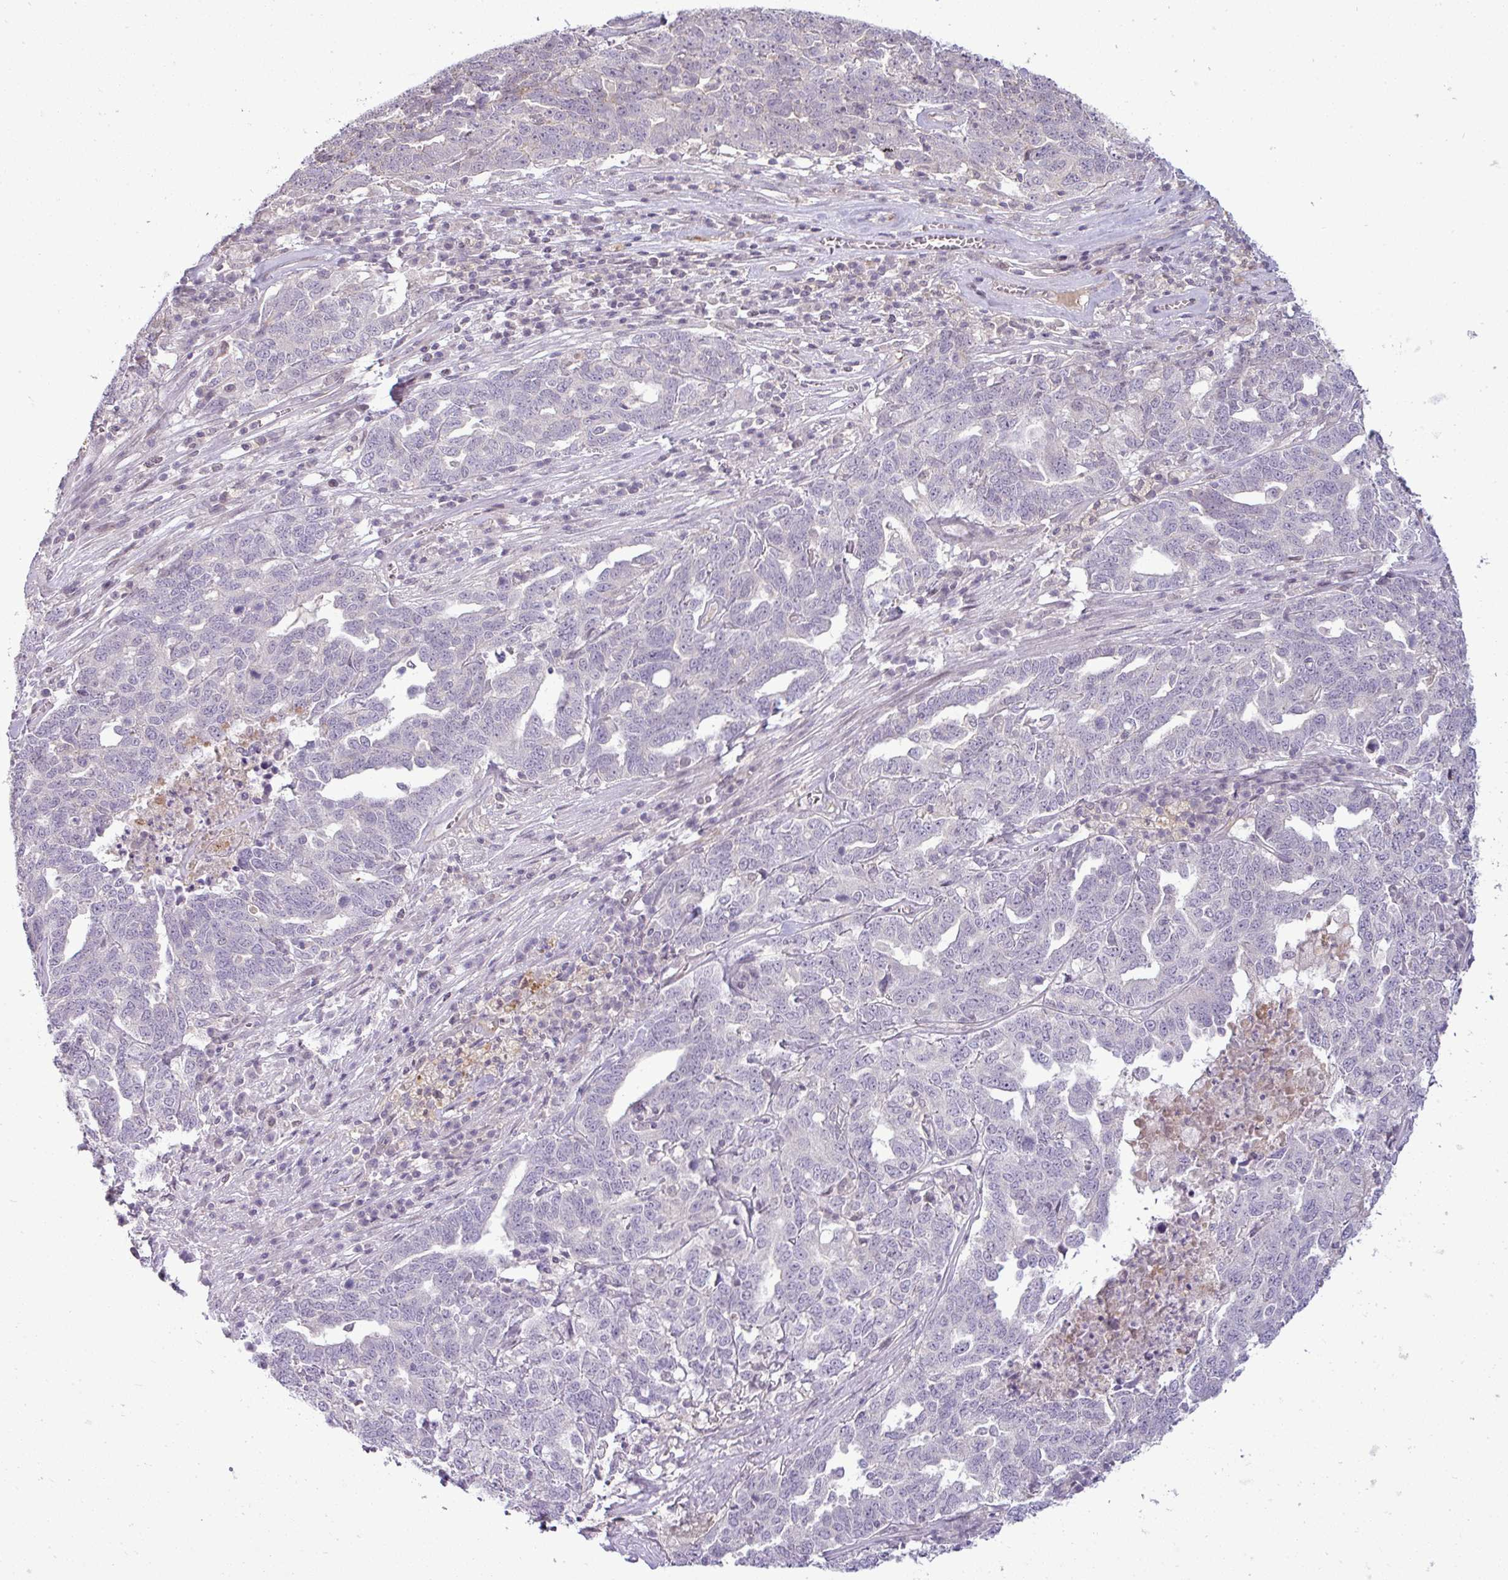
{"staining": {"intensity": "negative", "quantity": "none", "location": "none"}, "tissue": "ovarian cancer", "cell_type": "Tumor cells", "image_type": "cancer", "snomed": [{"axis": "morphology", "description": "Carcinoma, endometroid"}, {"axis": "topography", "description": "Ovary"}], "caption": "A micrograph of human ovarian cancer is negative for staining in tumor cells.", "gene": "APOM", "patient": {"sex": "female", "age": 62}}